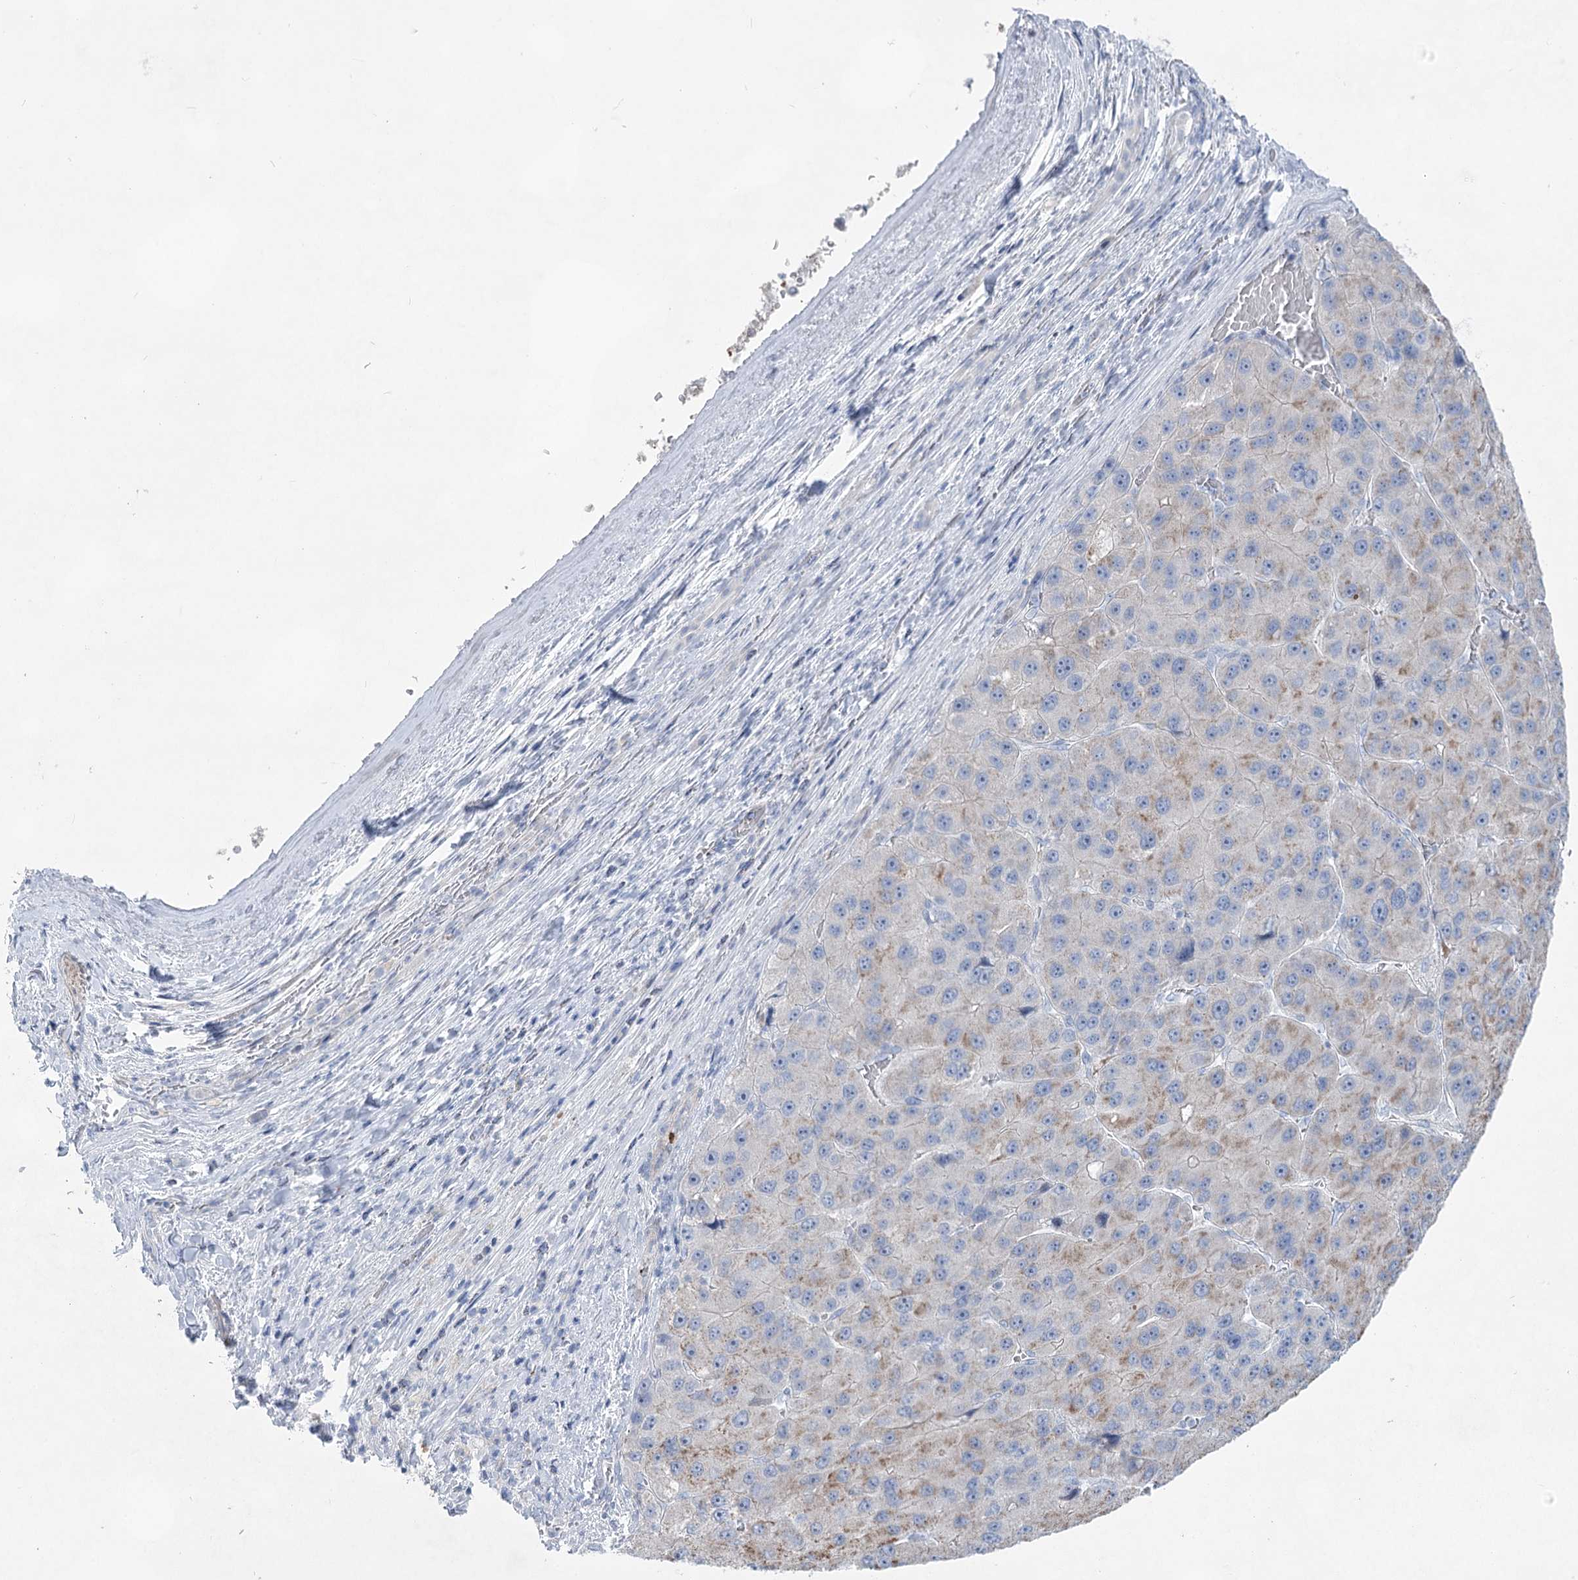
{"staining": {"intensity": "moderate", "quantity": "<25%", "location": "cytoplasmic/membranous"}, "tissue": "liver cancer", "cell_type": "Tumor cells", "image_type": "cancer", "snomed": [{"axis": "morphology", "description": "Carcinoma, Hepatocellular, NOS"}, {"axis": "topography", "description": "Liver"}], "caption": "The immunohistochemical stain shows moderate cytoplasmic/membranous expression in tumor cells of hepatocellular carcinoma (liver) tissue.", "gene": "WDR74", "patient": {"sex": "female", "age": 73}}